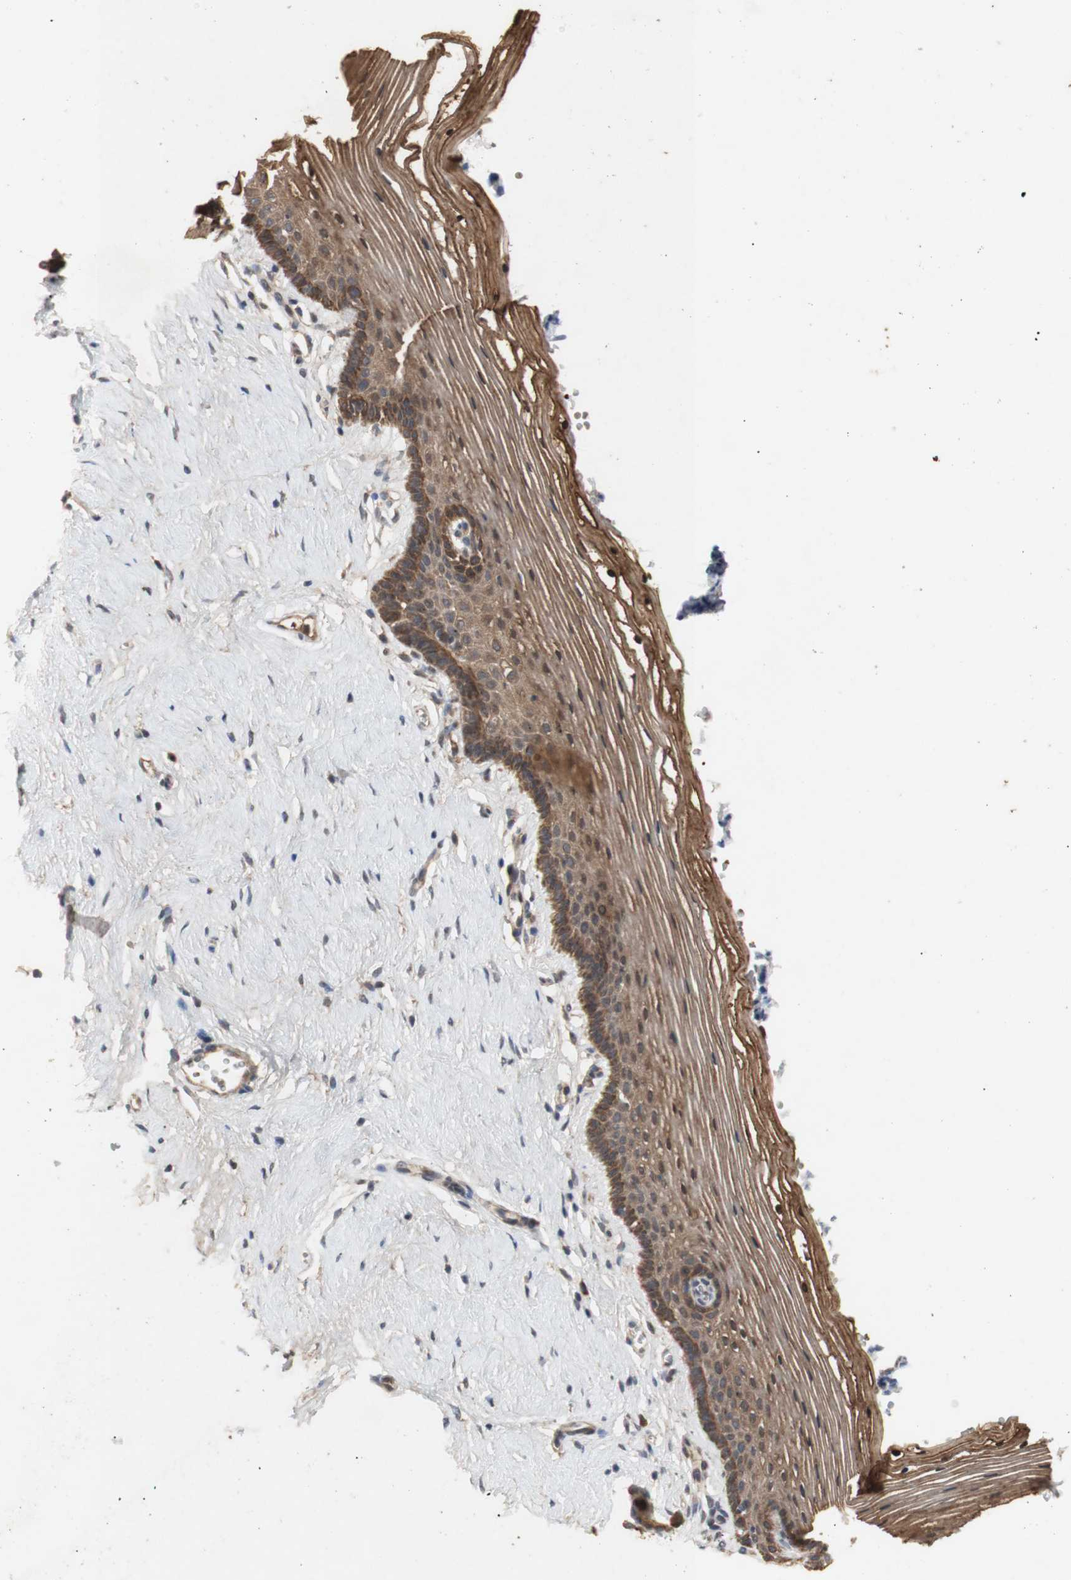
{"staining": {"intensity": "moderate", "quantity": ">75%", "location": "cytoplasmic/membranous"}, "tissue": "vagina", "cell_type": "Squamous epithelial cells", "image_type": "normal", "snomed": [{"axis": "morphology", "description": "Normal tissue, NOS"}, {"axis": "topography", "description": "Vagina"}], "caption": "A brown stain labels moderate cytoplasmic/membranous expression of a protein in squamous epithelial cells of benign human vagina.", "gene": "PKN1", "patient": {"sex": "female", "age": 32}}